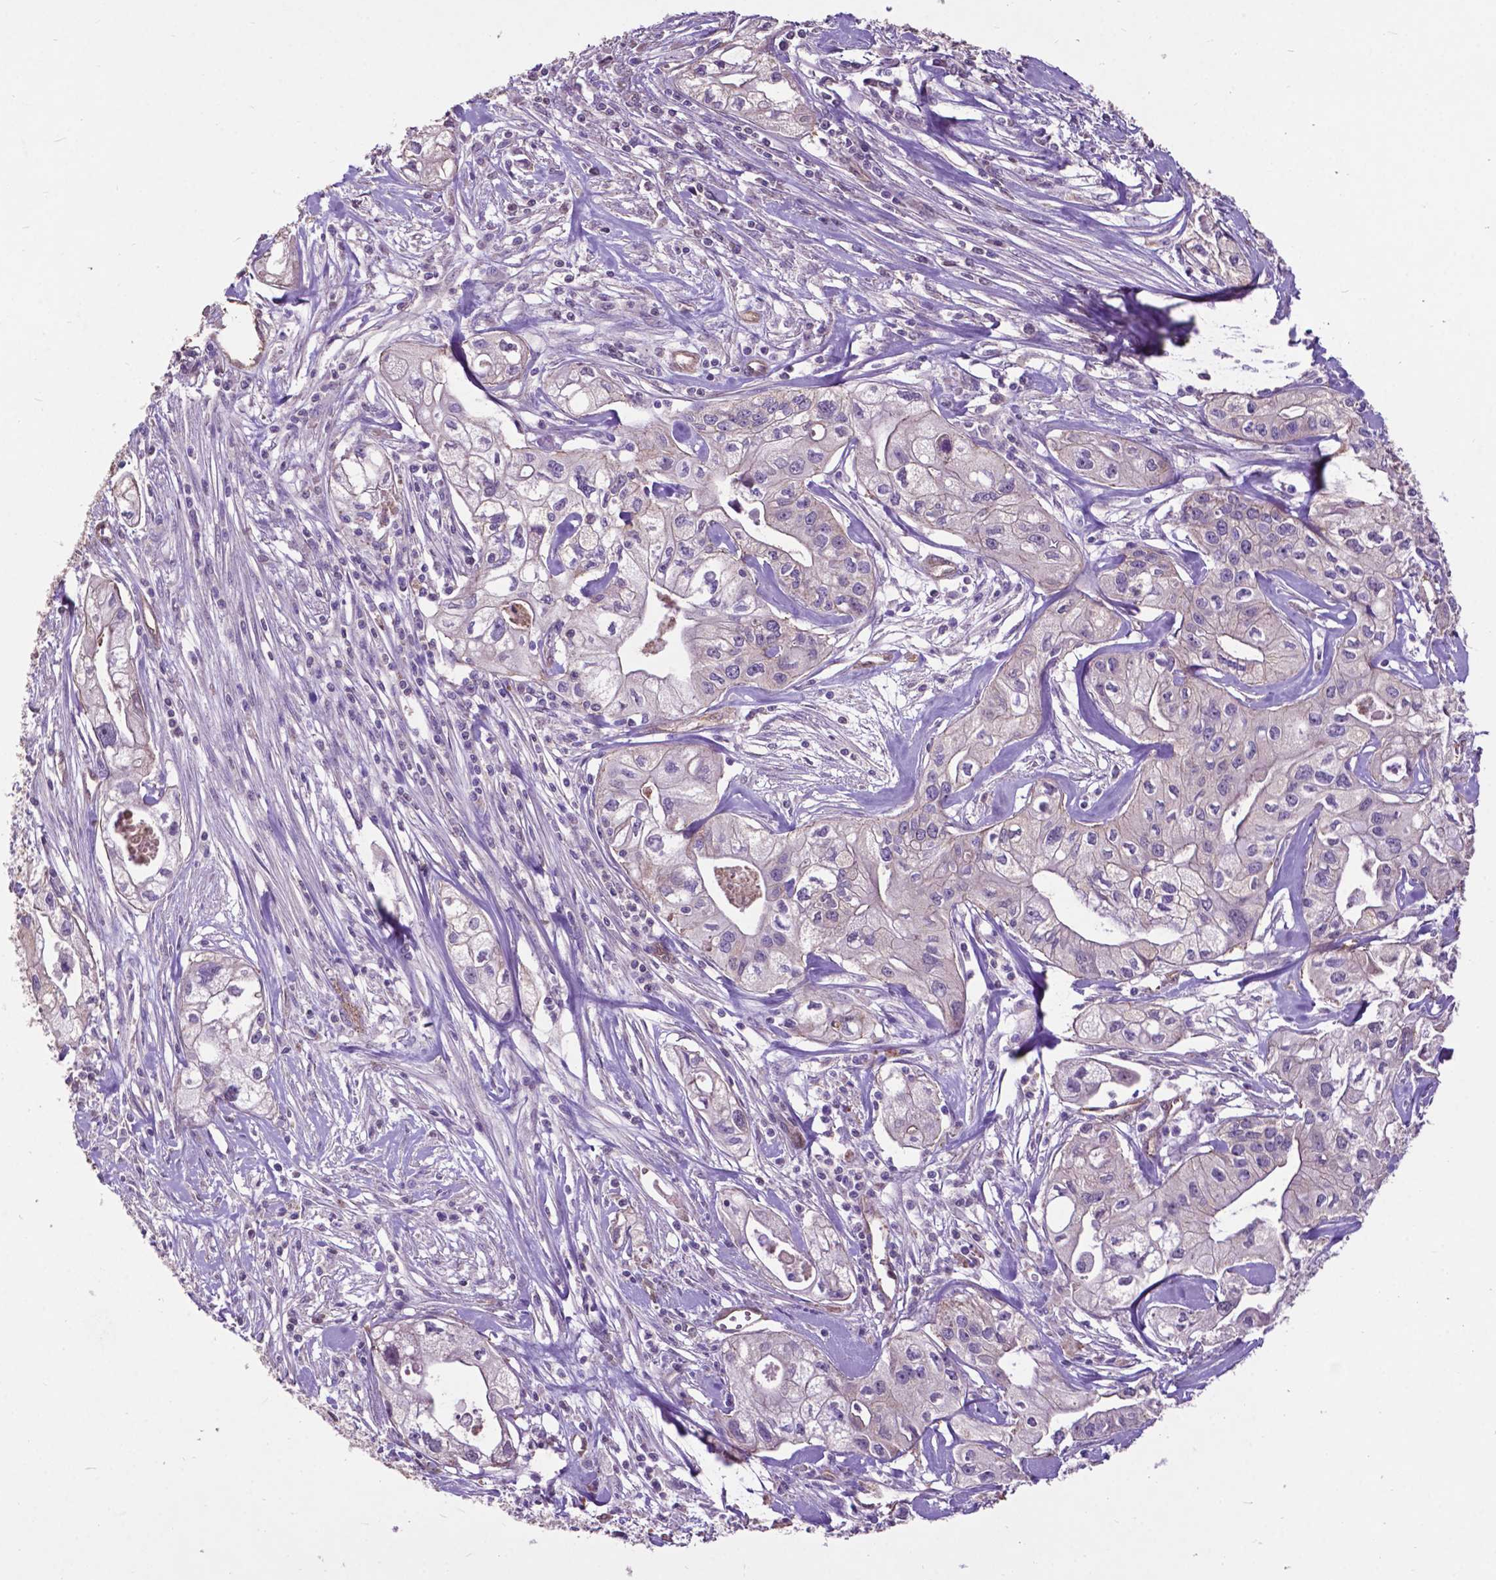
{"staining": {"intensity": "negative", "quantity": "none", "location": "none"}, "tissue": "pancreatic cancer", "cell_type": "Tumor cells", "image_type": "cancer", "snomed": [{"axis": "morphology", "description": "Adenocarcinoma, NOS"}, {"axis": "topography", "description": "Pancreas"}], "caption": "Adenocarcinoma (pancreatic) was stained to show a protein in brown. There is no significant staining in tumor cells.", "gene": "PDLIM1", "patient": {"sex": "male", "age": 70}}